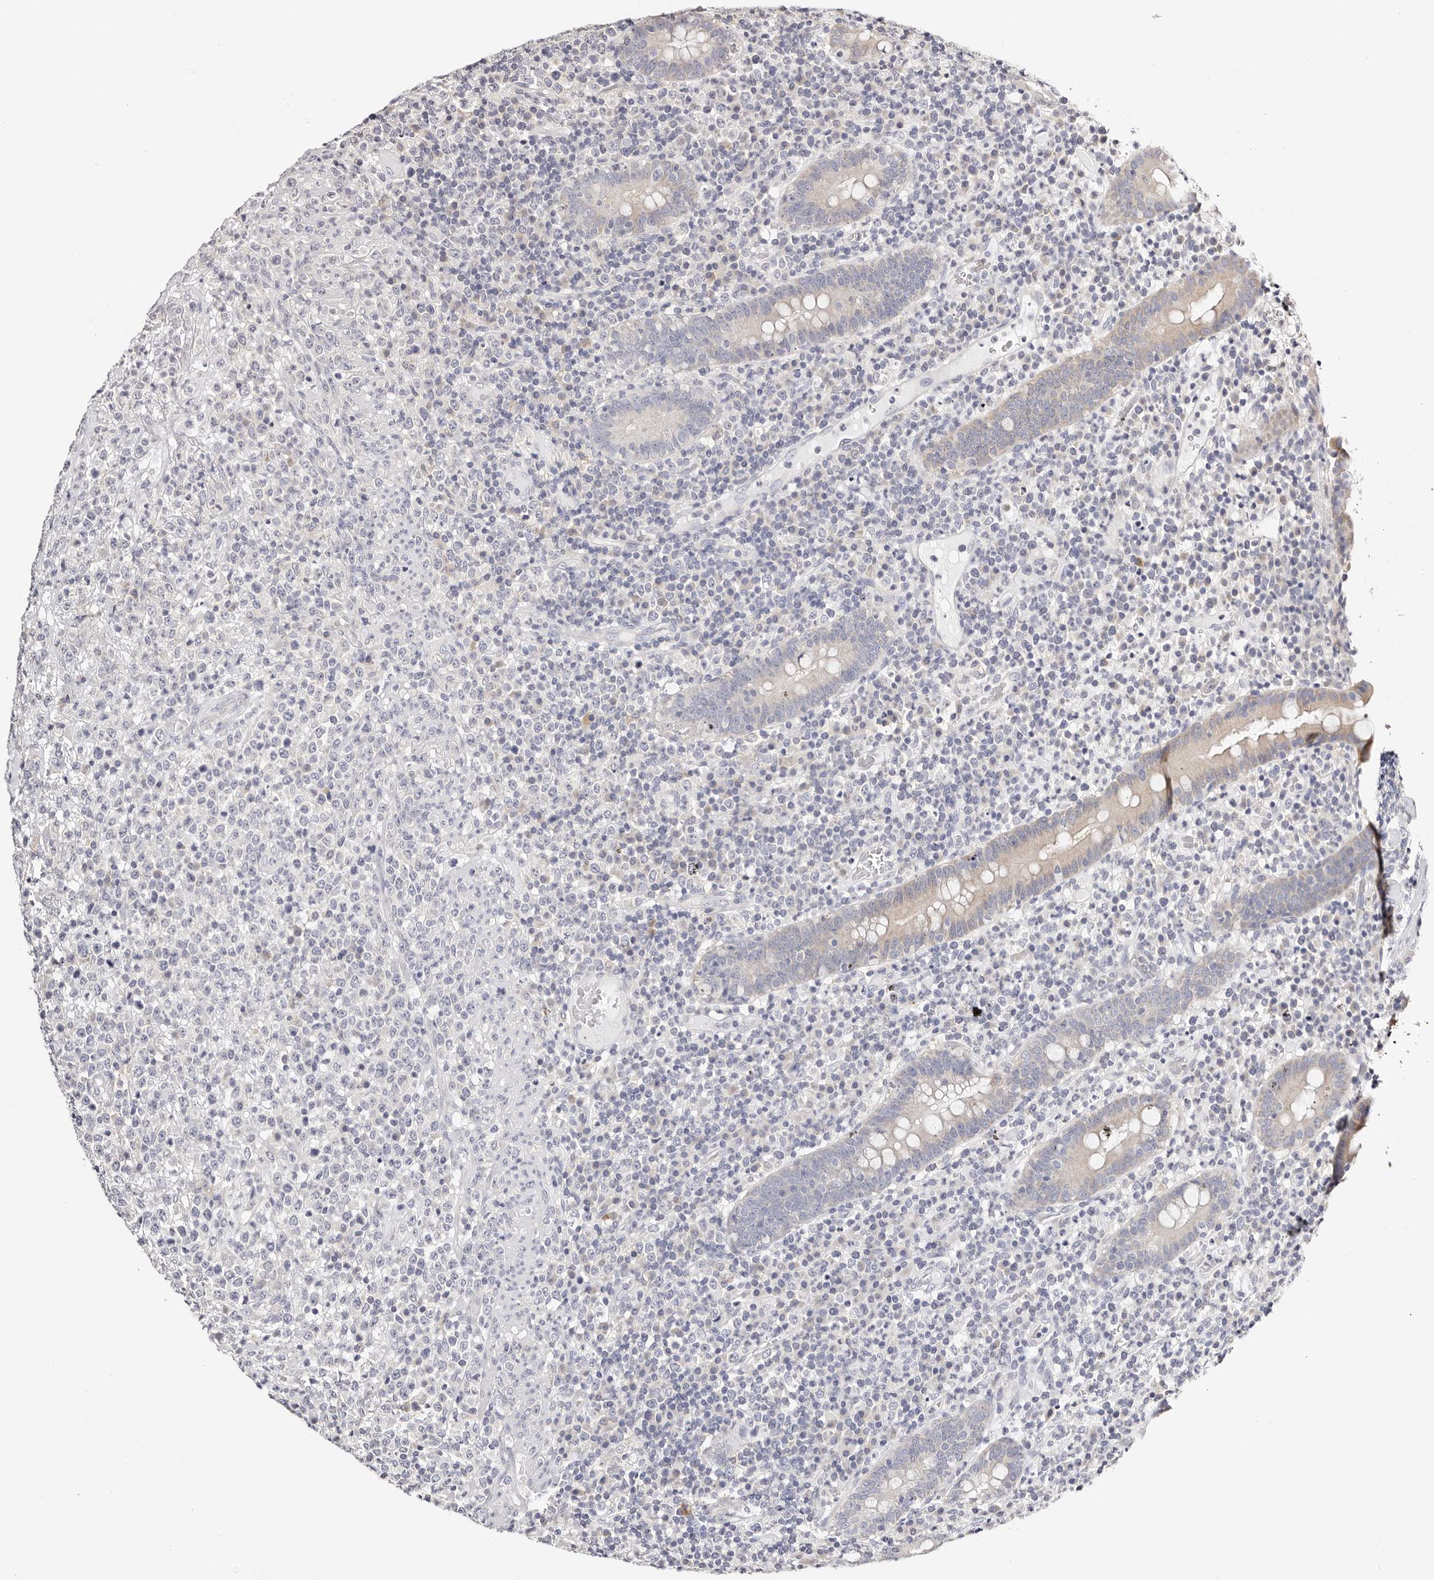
{"staining": {"intensity": "negative", "quantity": "none", "location": "none"}, "tissue": "lymphoma", "cell_type": "Tumor cells", "image_type": "cancer", "snomed": [{"axis": "morphology", "description": "Malignant lymphoma, non-Hodgkin's type, High grade"}, {"axis": "topography", "description": "Colon"}], "caption": "High-grade malignant lymphoma, non-Hodgkin's type was stained to show a protein in brown. There is no significant positivity in tumor cells.", "gene": "ROM1", "patient": {"sex": "female", "age": 53}}